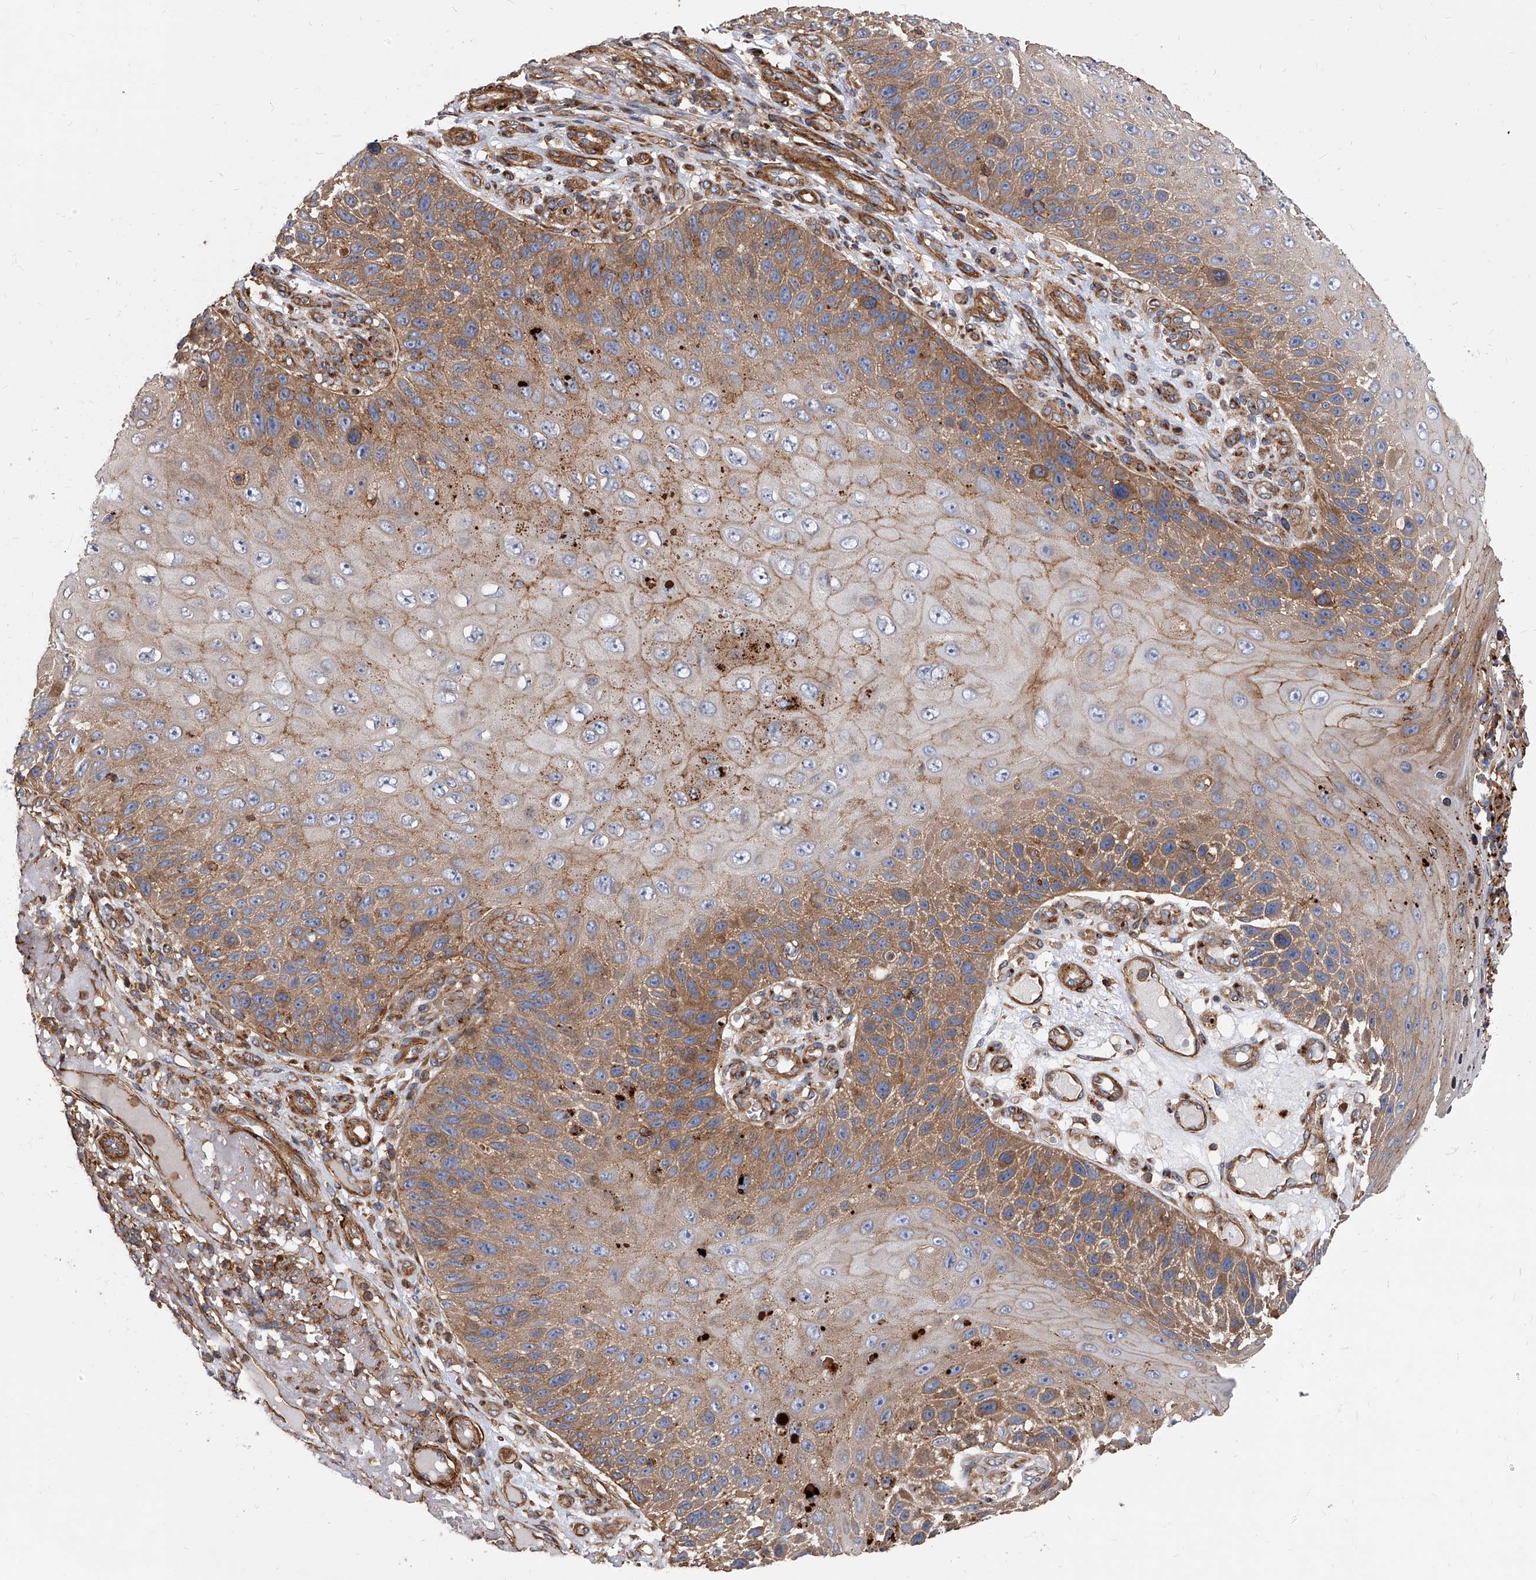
{"staining": {"intensity": "moderate", "quantity": ">75%", "location": "cytoplasmic/membranous"}, "tissue": "skin cancer", "cell_type": "Tumor cells", "image_type": "cancer", "snomed": [{"axis": "morphology", "description": "Squamous cell carcinoma, NOS"}, {"axis": "topography", "description": "Skin"}], "caption": "This is a photomicrograph of immunohistochemistry staining of squamous cell carcinoma (skin), which shows moderate positivity in the cytoplasmic/membranous of tumor cells.", "gene": "PISD", "patient": {"sex": "female", "age": 88}}